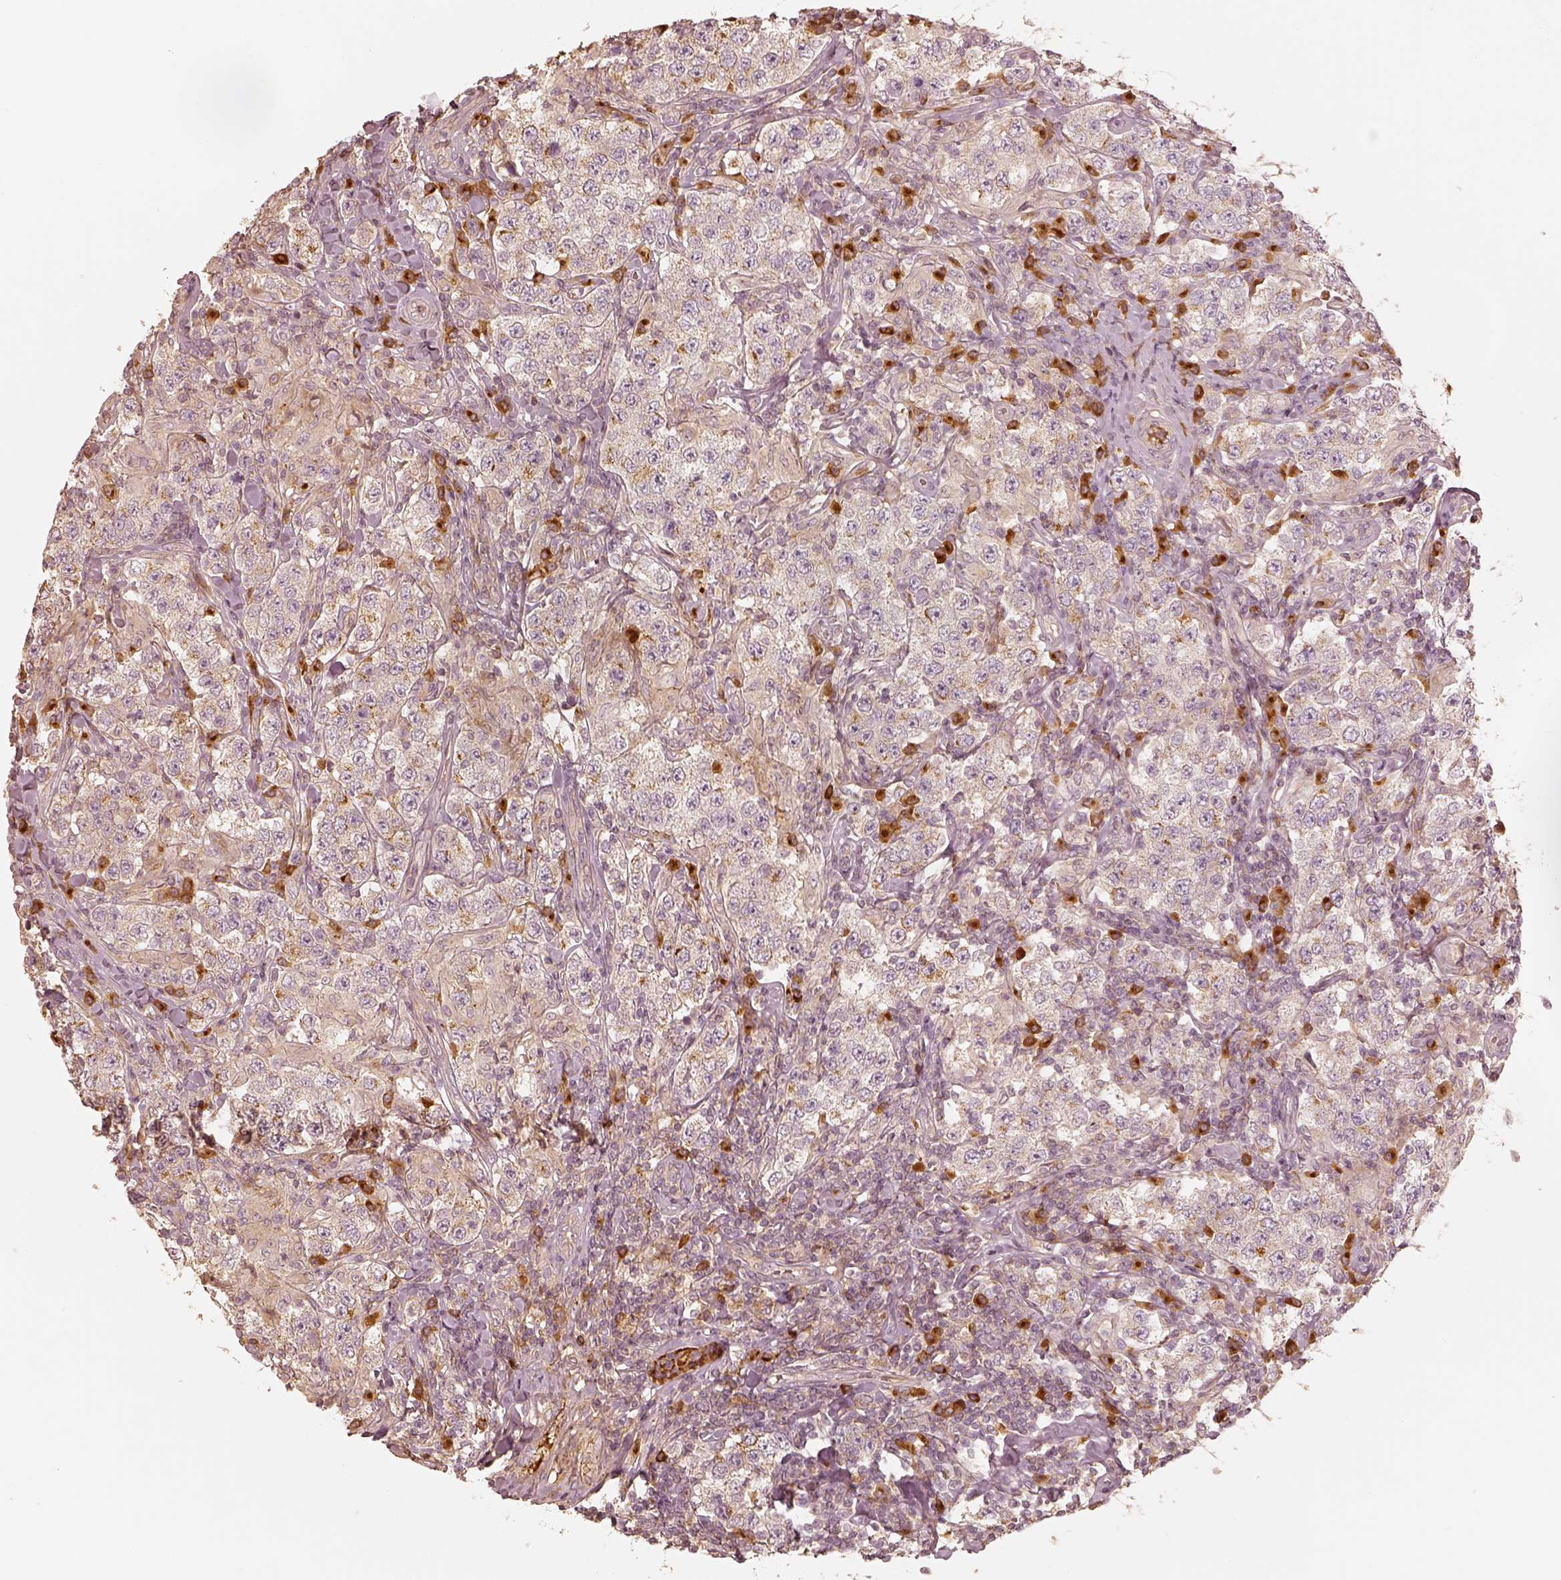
{"staining": {"intensity": "weak", "quantity": "<25%", "location": "cytoplasmic/membranous"}, "tissue": "testis cancer", "cell_type": "Tumor cells", "image_type": "cancer", "snomed": [{"axis": "morphology", "description": "Seminoma, NOS"}, {"axis": "morphology", "description": "Carcinoma, Embryonal, NOS"}, {"axis": "topography", "description": "Testis"}], "caption": "DAB immunohistochemical staining of human testis cancer (embryonal carcinoma) shows no significant staining in tumor cells. (DAB (3,3'-diaminobenzidine) immunohistochemistry (IHC), high magnification).", "gene": "GORASP2", "patient": {"sex": "male", "age": 41}}